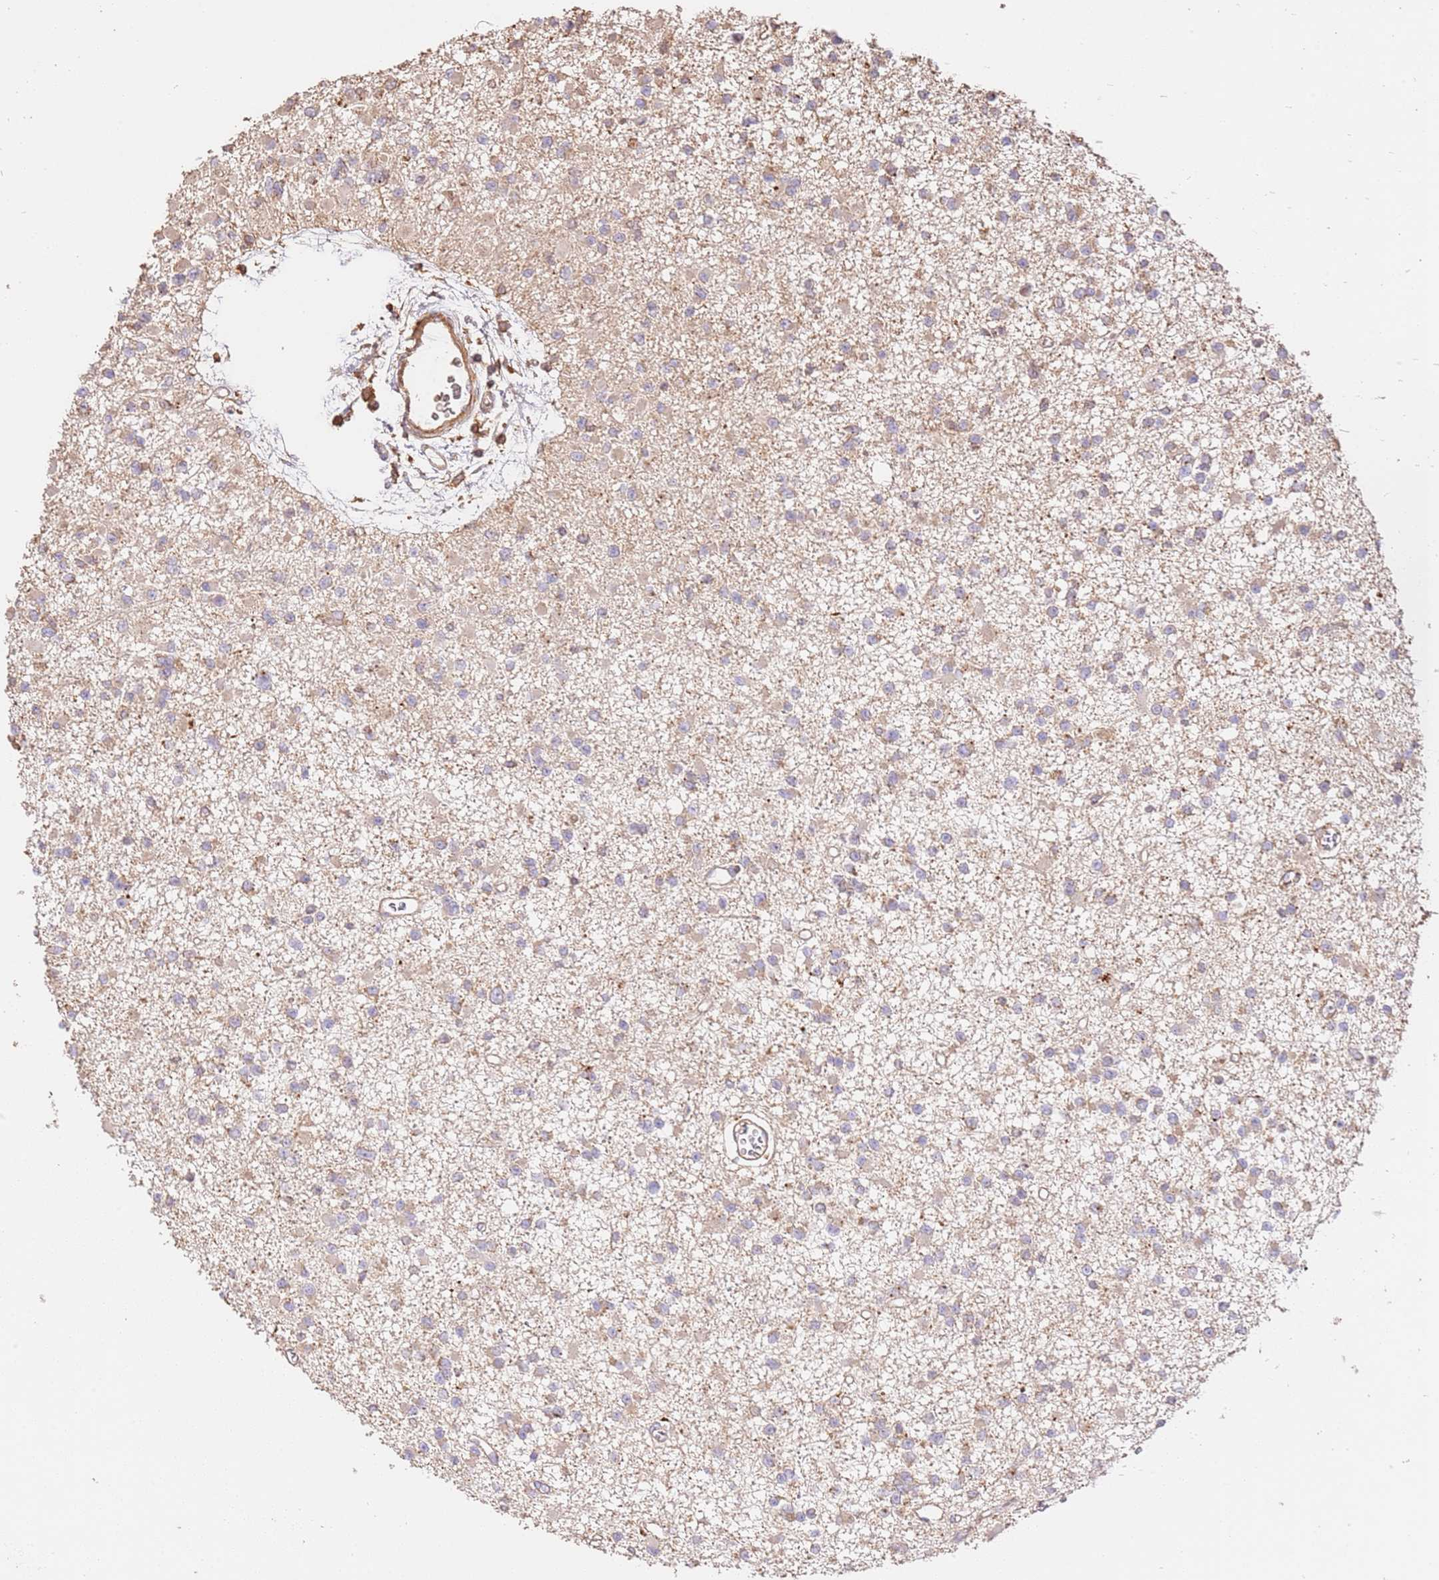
{"staining": {"intensity": "weak", "quantity": ">75%", "location": "cytoplasmic/membranous"}, "tissue": "glioma", "cell_type": "Tumor cells", "image_type": "cancer", "snomed": [{"axis": "morphology", "description": "Glioma, malignant, Low grade"}, {"axis": "topography", "description": "Brain"}], "caption": "High-magnification brightfield microscopy of malignant glioma (low-grade) stained with DAB (brown) and counterstained with hematoxylin (blue). tumor cells exhibit weak cytoplasmic/membranous staining is appreciated in about>75% of cells.", "gene": "CEP55", "patient": {"sex": "female", "age": 22}}